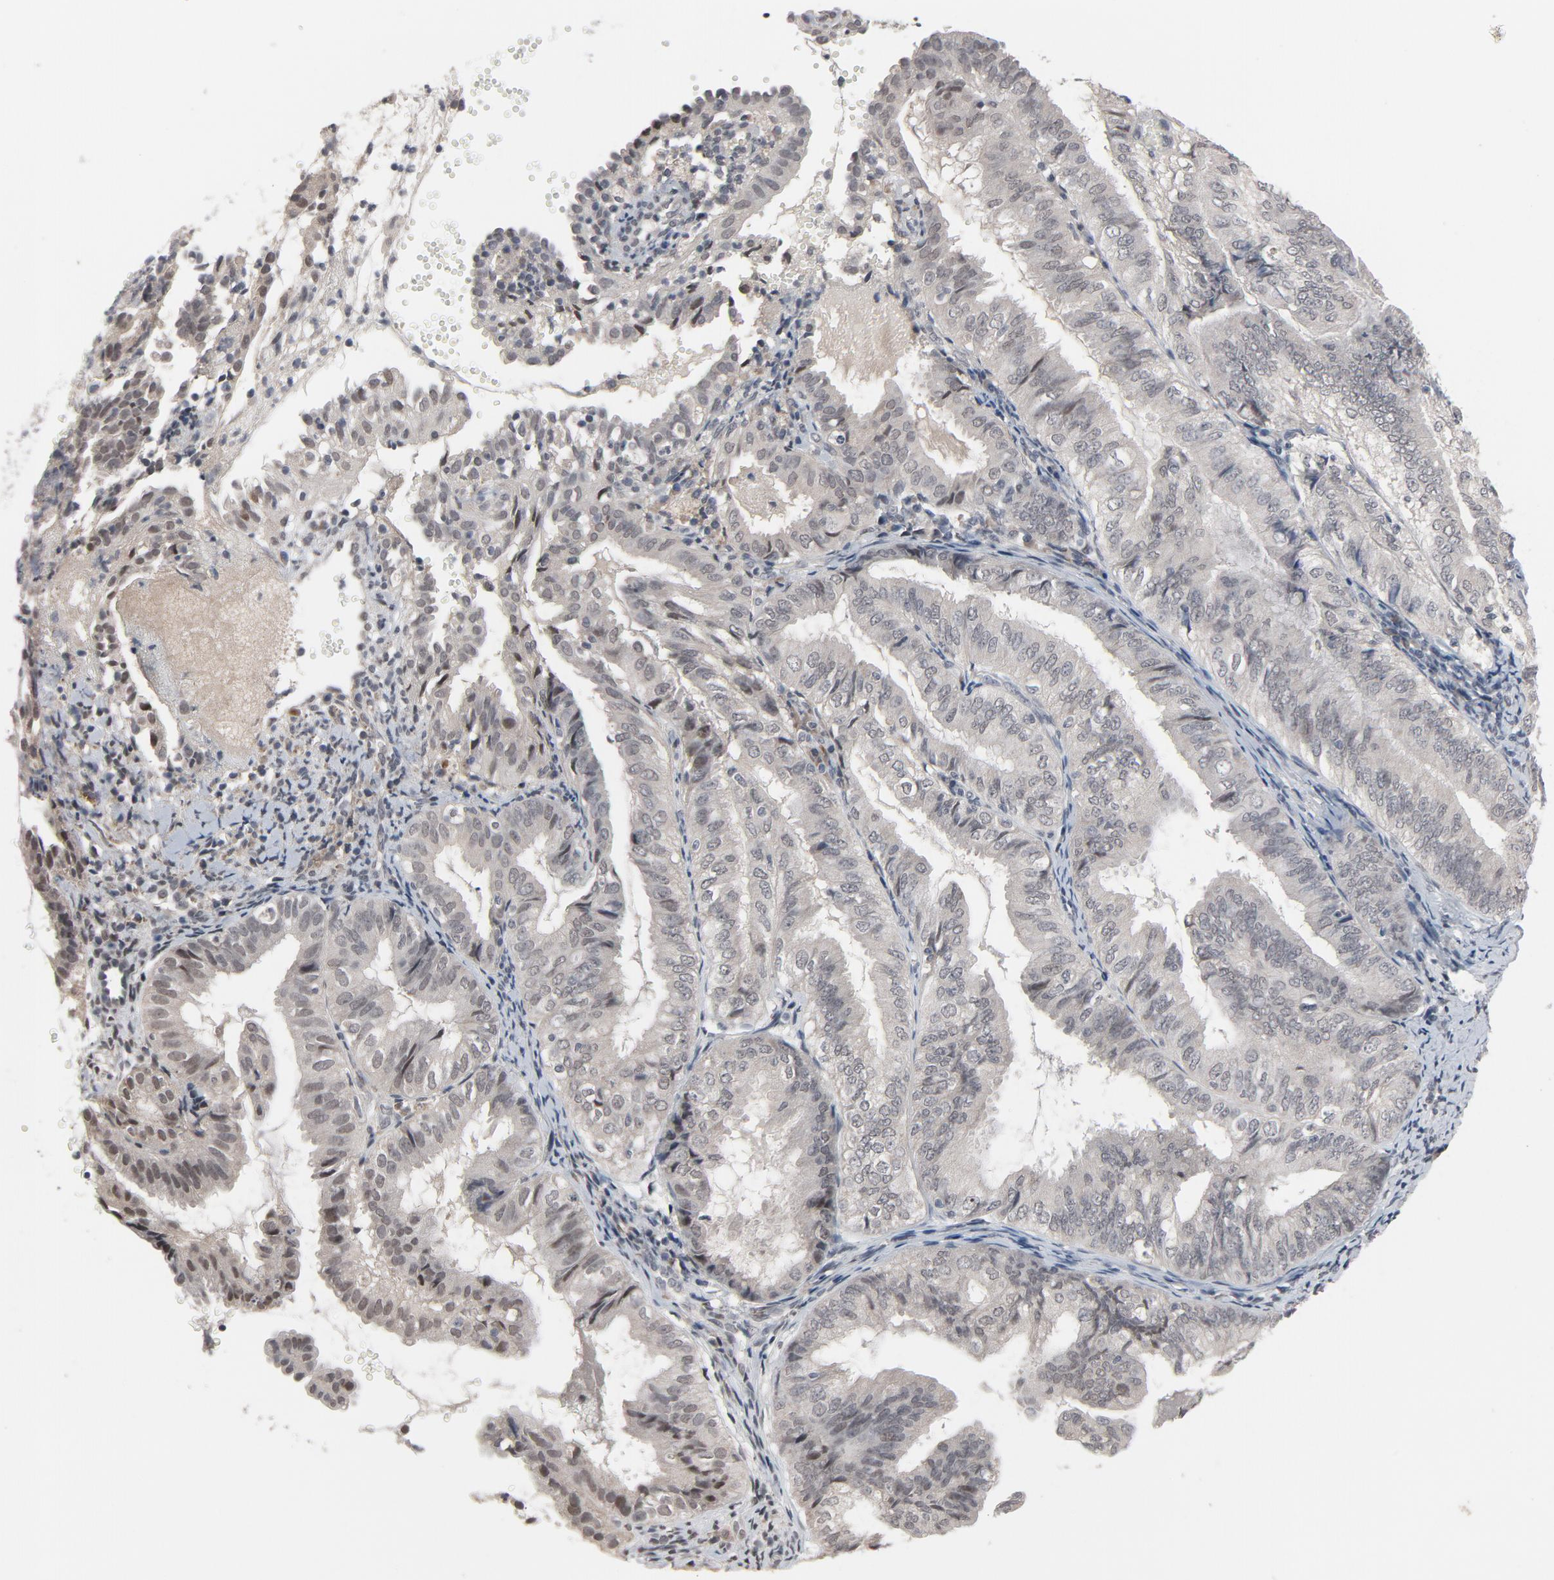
{"staining": {"intensity": "negative", "quantity": "none", "location": "none"}, "tissue": "endometrial cancer", "cell_type": "Tumor cells", "image_type": "cancer", "snomed": [{"axis": "morphology", "description": "Adenocarcinoma, NOS"}, {"axis": "topography", "description": "Endometrium"}], "caption": "IHC photomicrograph of human endometrial cancer stained for a protein (brown), which reveals no staining in tumor cells.", "gene": "MT3", "patient": {"sex": "female", "age": 66}}